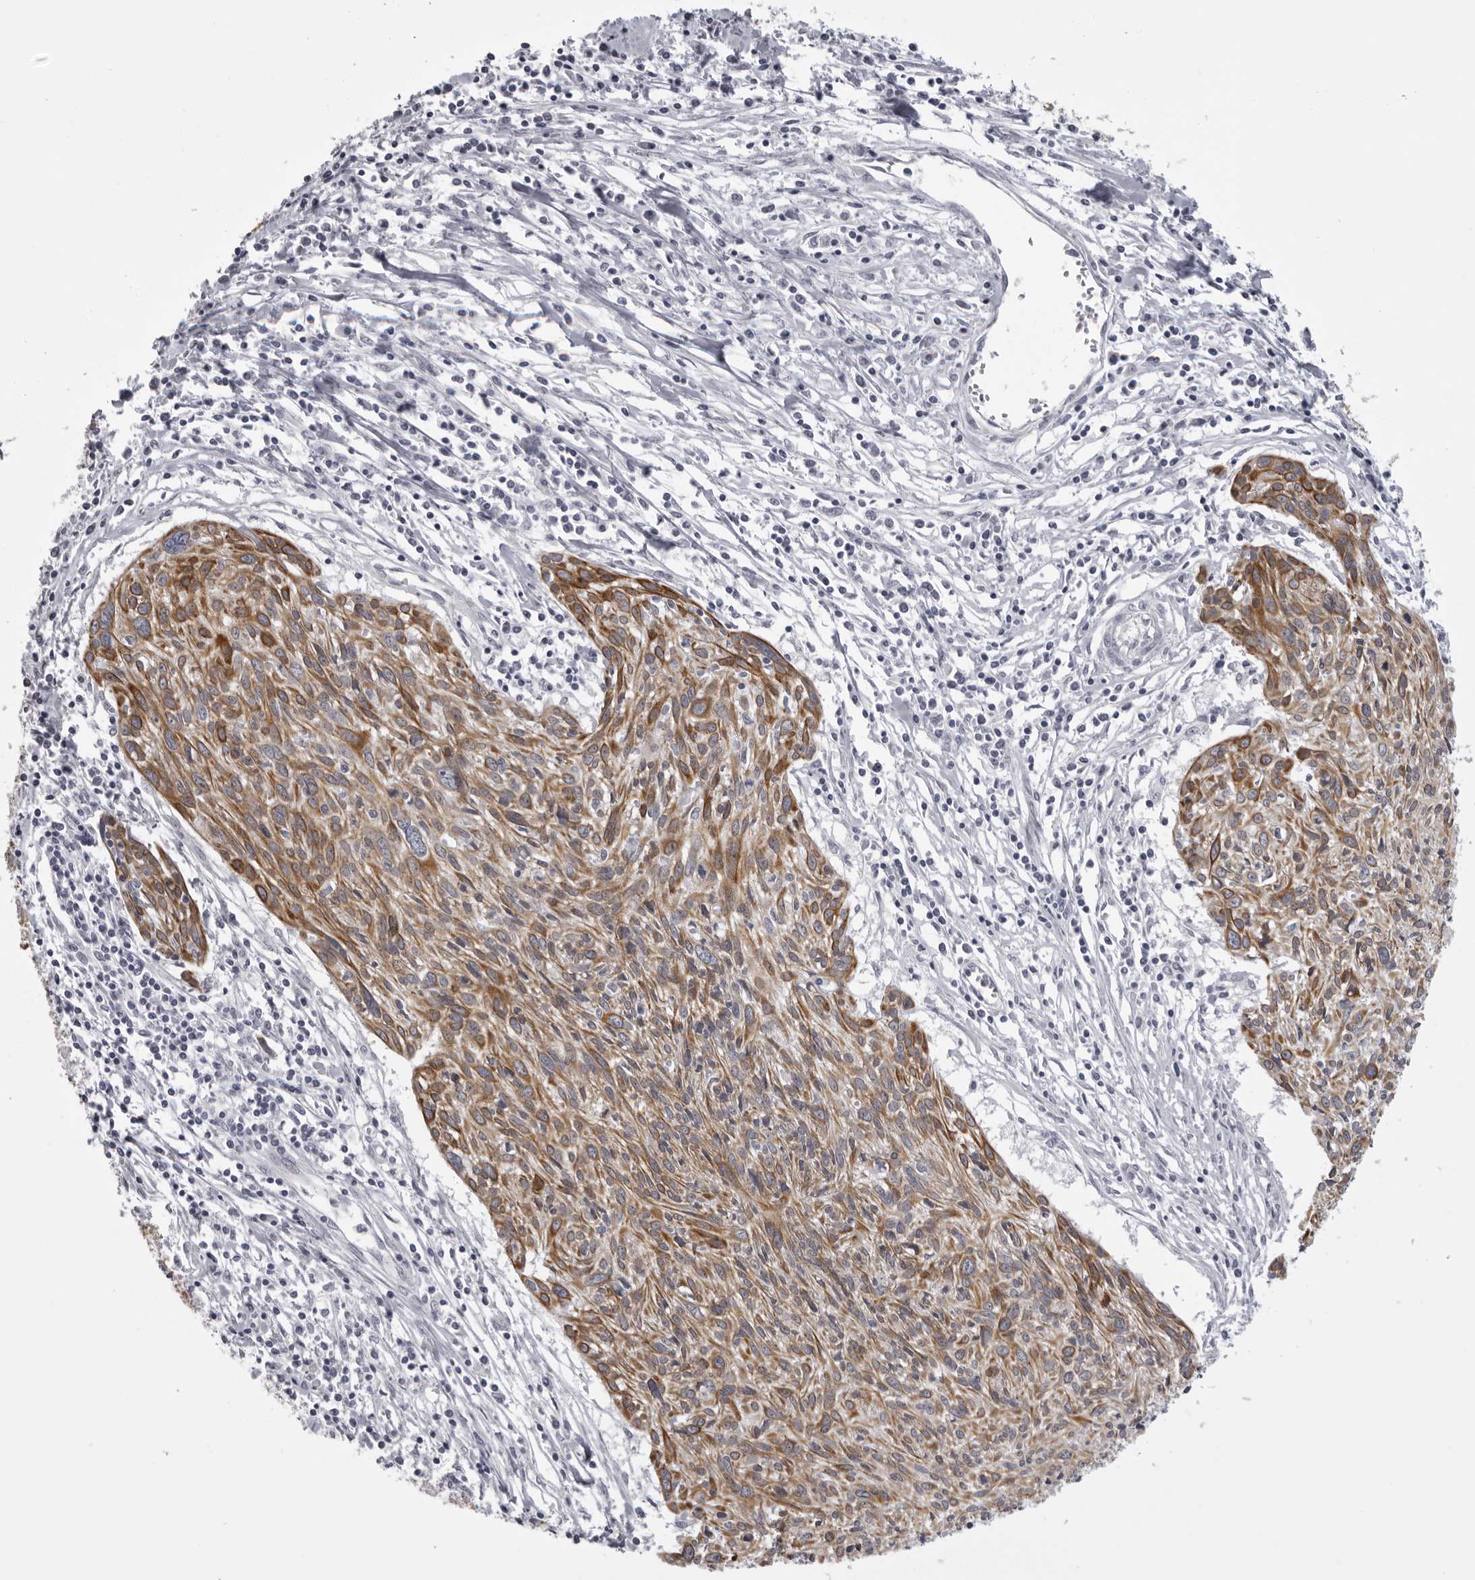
{"staining": {"intensity": "moderate", "quantity": ">75%", "location": "cytoplasmic/membranous"}, "tissue": "cervical cancer", "cell_type": "Tumor cells", "image_type": "cancer", "snomed": [{"axis": "morphology", "description": "Squamous cell carcinoma, NOS"}, {"axis": "topography", "description": "Cervix"}], "caption": "Immunohistochemistry histopathology image of neoplastic tissue: human squamous cell carcinoma (cervical) stained using IHC shows medium levels of moderate protein expression localized specifically in the cytoplasmic/membranous of tumor cells, appearing as a cytoplasmic/membranous brown color.", "gene": "EPHA10", "patient": {"sex": "female", "age": 51}}